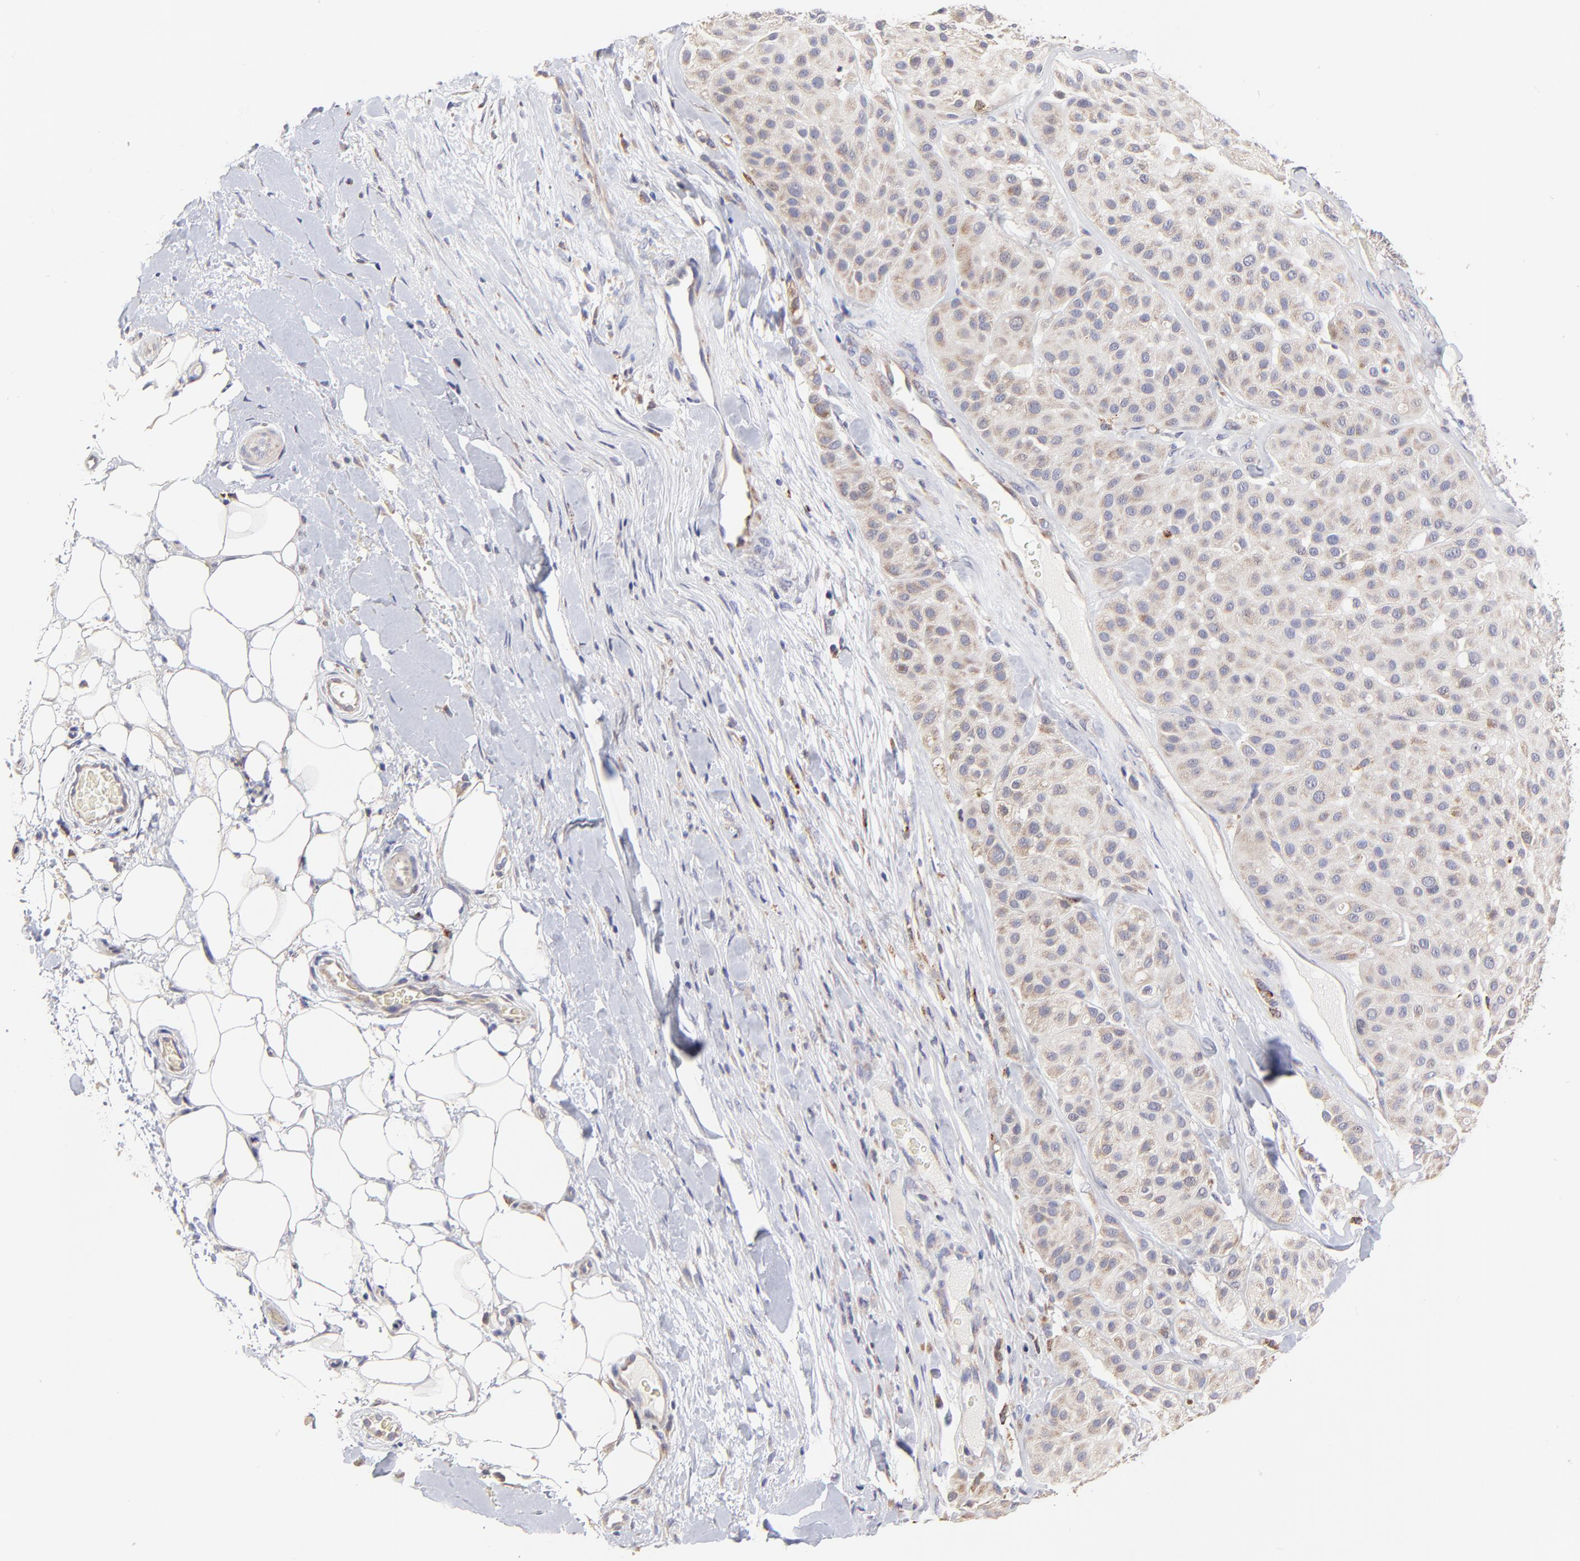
{"staining": {"intensity": "weak", "quantity": ">75%", "location": "cytoplasmic/membranous"}, "tissue": "melanoma", "cell_type": "Tumor cells", "image_type": "cancer", "snomed": [{"axis": "morphology", "description": "Normal tissue, NOS"}, {"axis": "morphology", "description": "Malignant melanoma, Metastatic site"}, {"axis": "topography", "description": "Skin"}], "caption": "Human melanoma stained with a brown dye displays weak cytoplasmic/membranous positive staining in approximately >75% of tumor cells.", "gene": "GCSAM", "patient": {"sex": "male", "age": 41}}